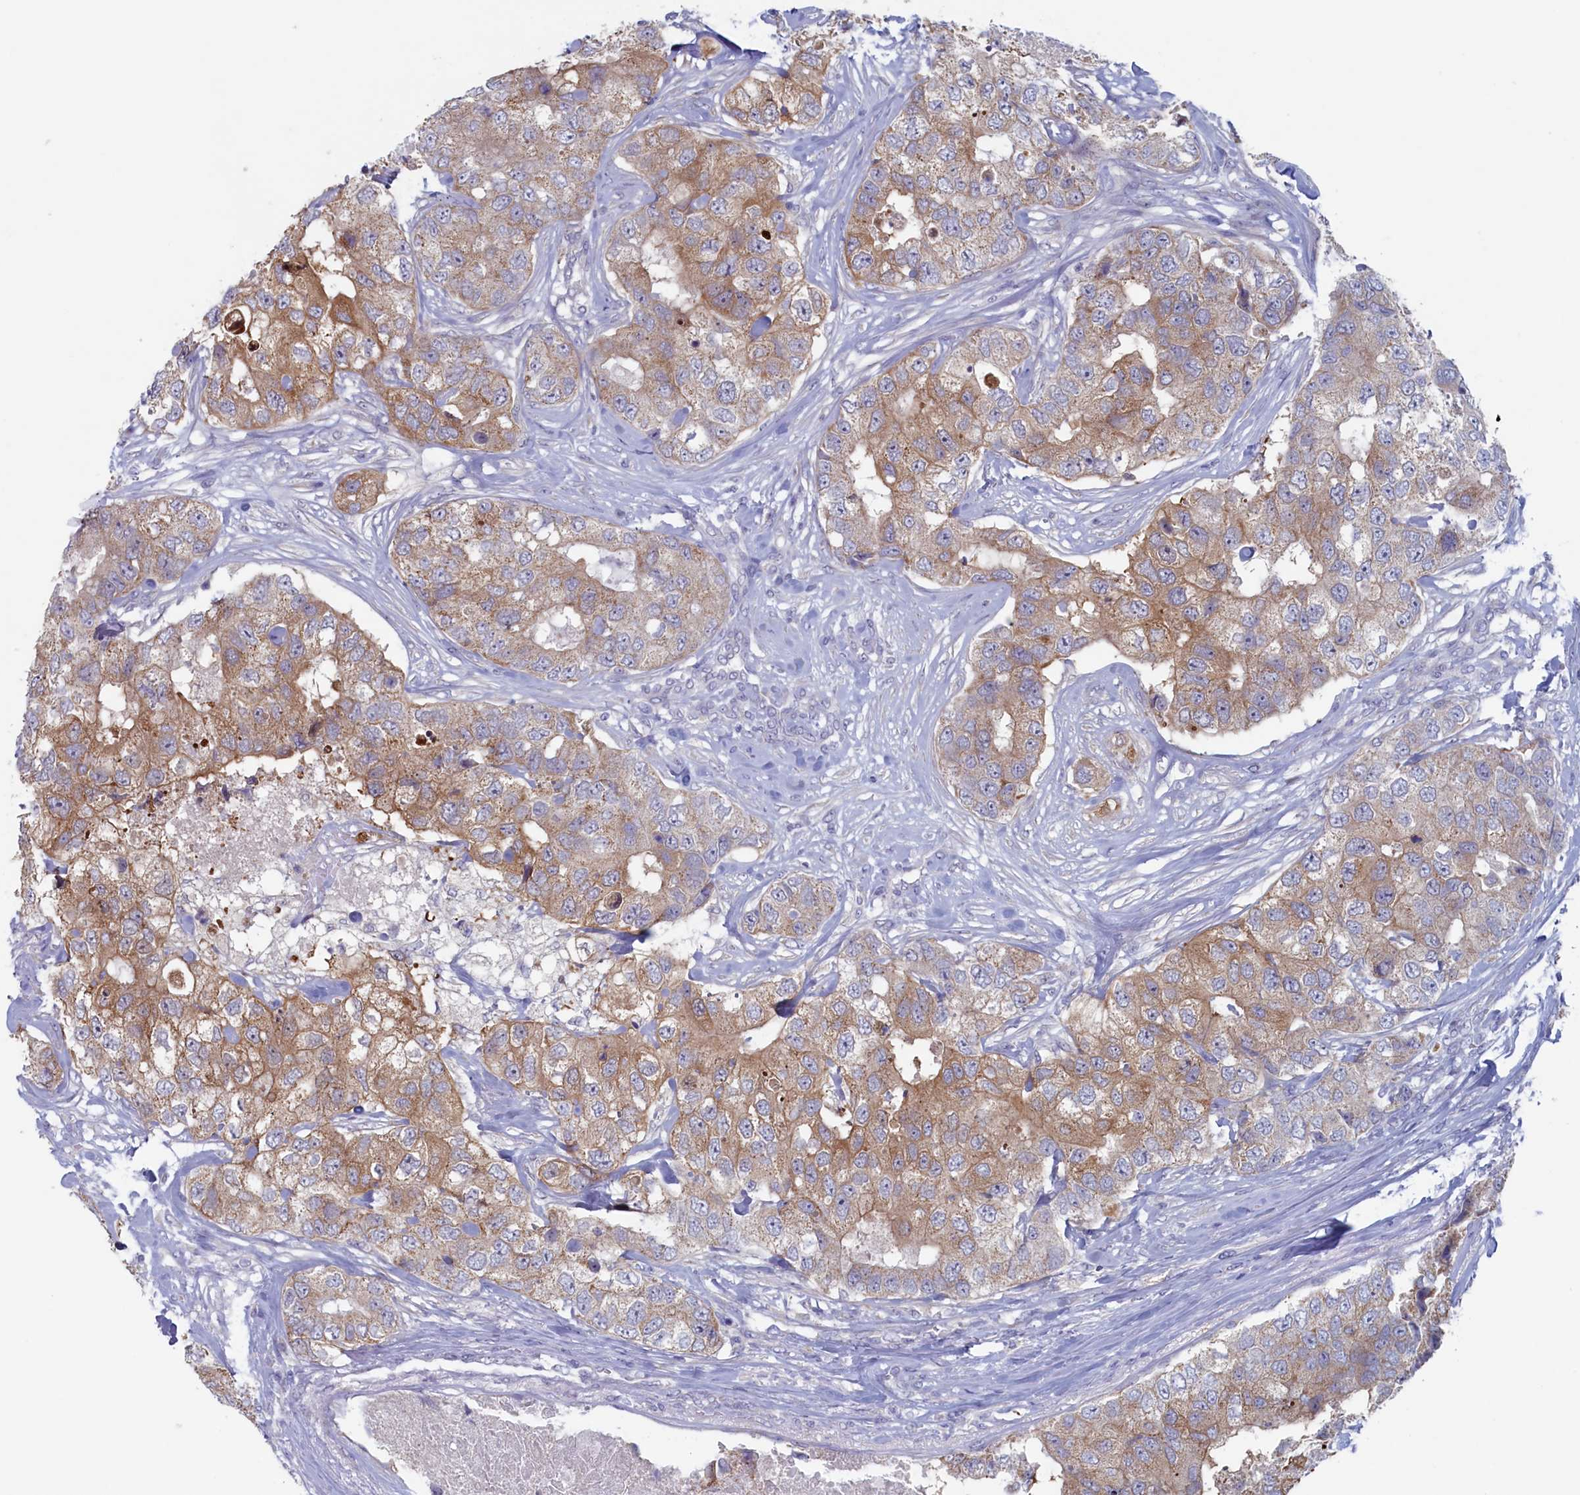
{"staining": {"intensity": "weak", "quantity": ">75%", "location": "cytoplasmic/membranous"}, "tissue": "breast cancer", "cell_type": "Tumor cells", "image_type": "cancer", "snomed": [{"axis": "morphology", "description": "Duct carcinoma"}, {"axis": "topography", "description": "Breast"}], "caption": "The immunohistochemical stain highlights weak cytoplasmic/membranous staining in tumor cells of breast intraductal carcinoma tissue.", "gene": "WDR76", "patient": {"sex": "female", "age": 62}}